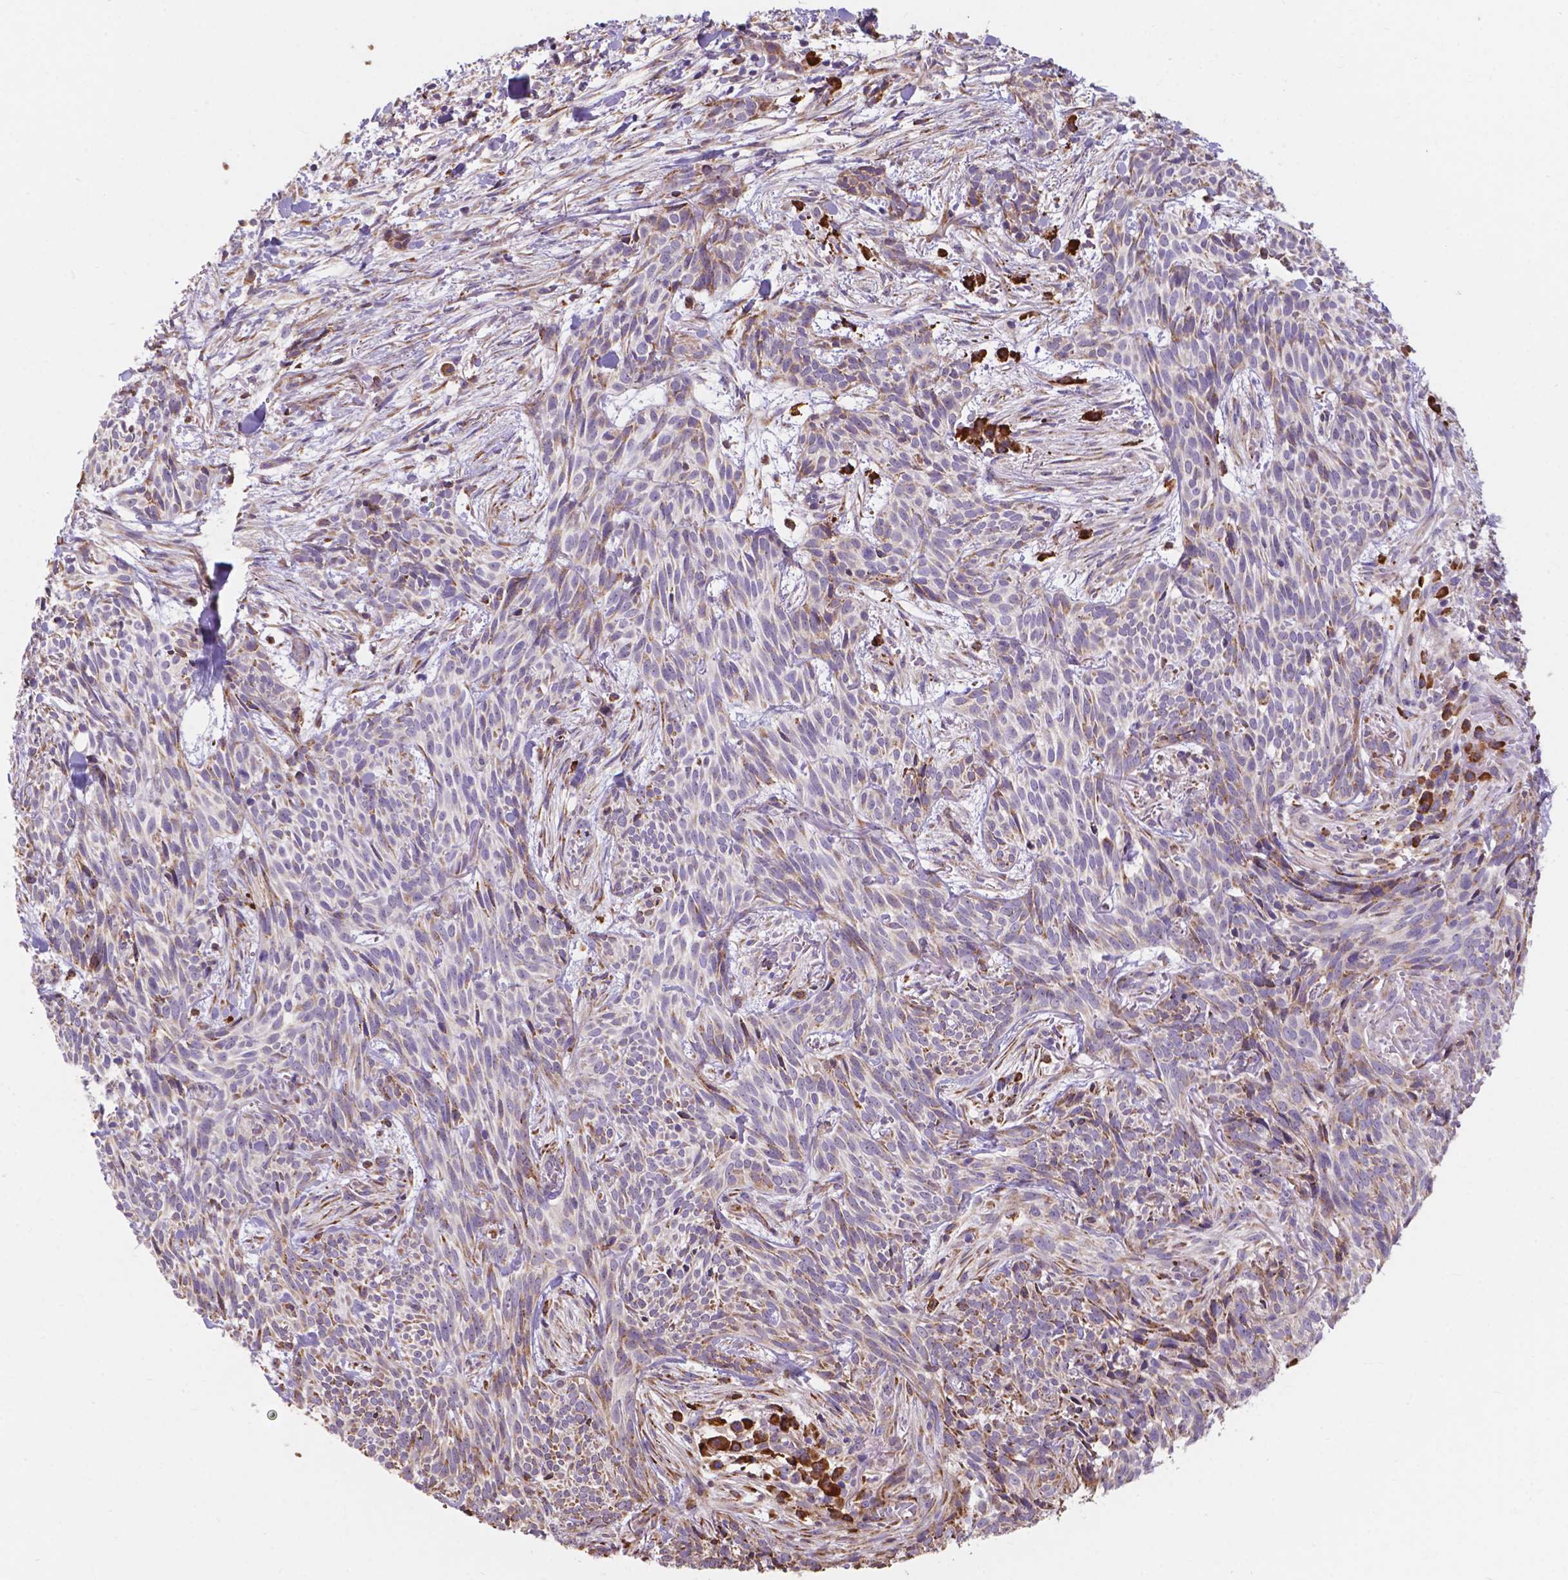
{"staining": {"intensity": "negative", "quantity": "none", "location": "none"}, "tissue": "skin cancer", "cell_type": "Tumor cells", "image_type": "cancer", "snomed": [{"axis": "morphology", "description": "Basal cell carcinoma"}, {"axis": "topography", "description": "Skin"}], "caption": "IHC of human skin cancer (basal cell carcinoma) demonstrates no staining in tumor cells. (Brightfield microscopy of DAB (3,3'-diaminobenzidine) immunohistochemistry at high magnification).", "gene": "IPO11", "patient": {"sex": "male", "age": 71}}